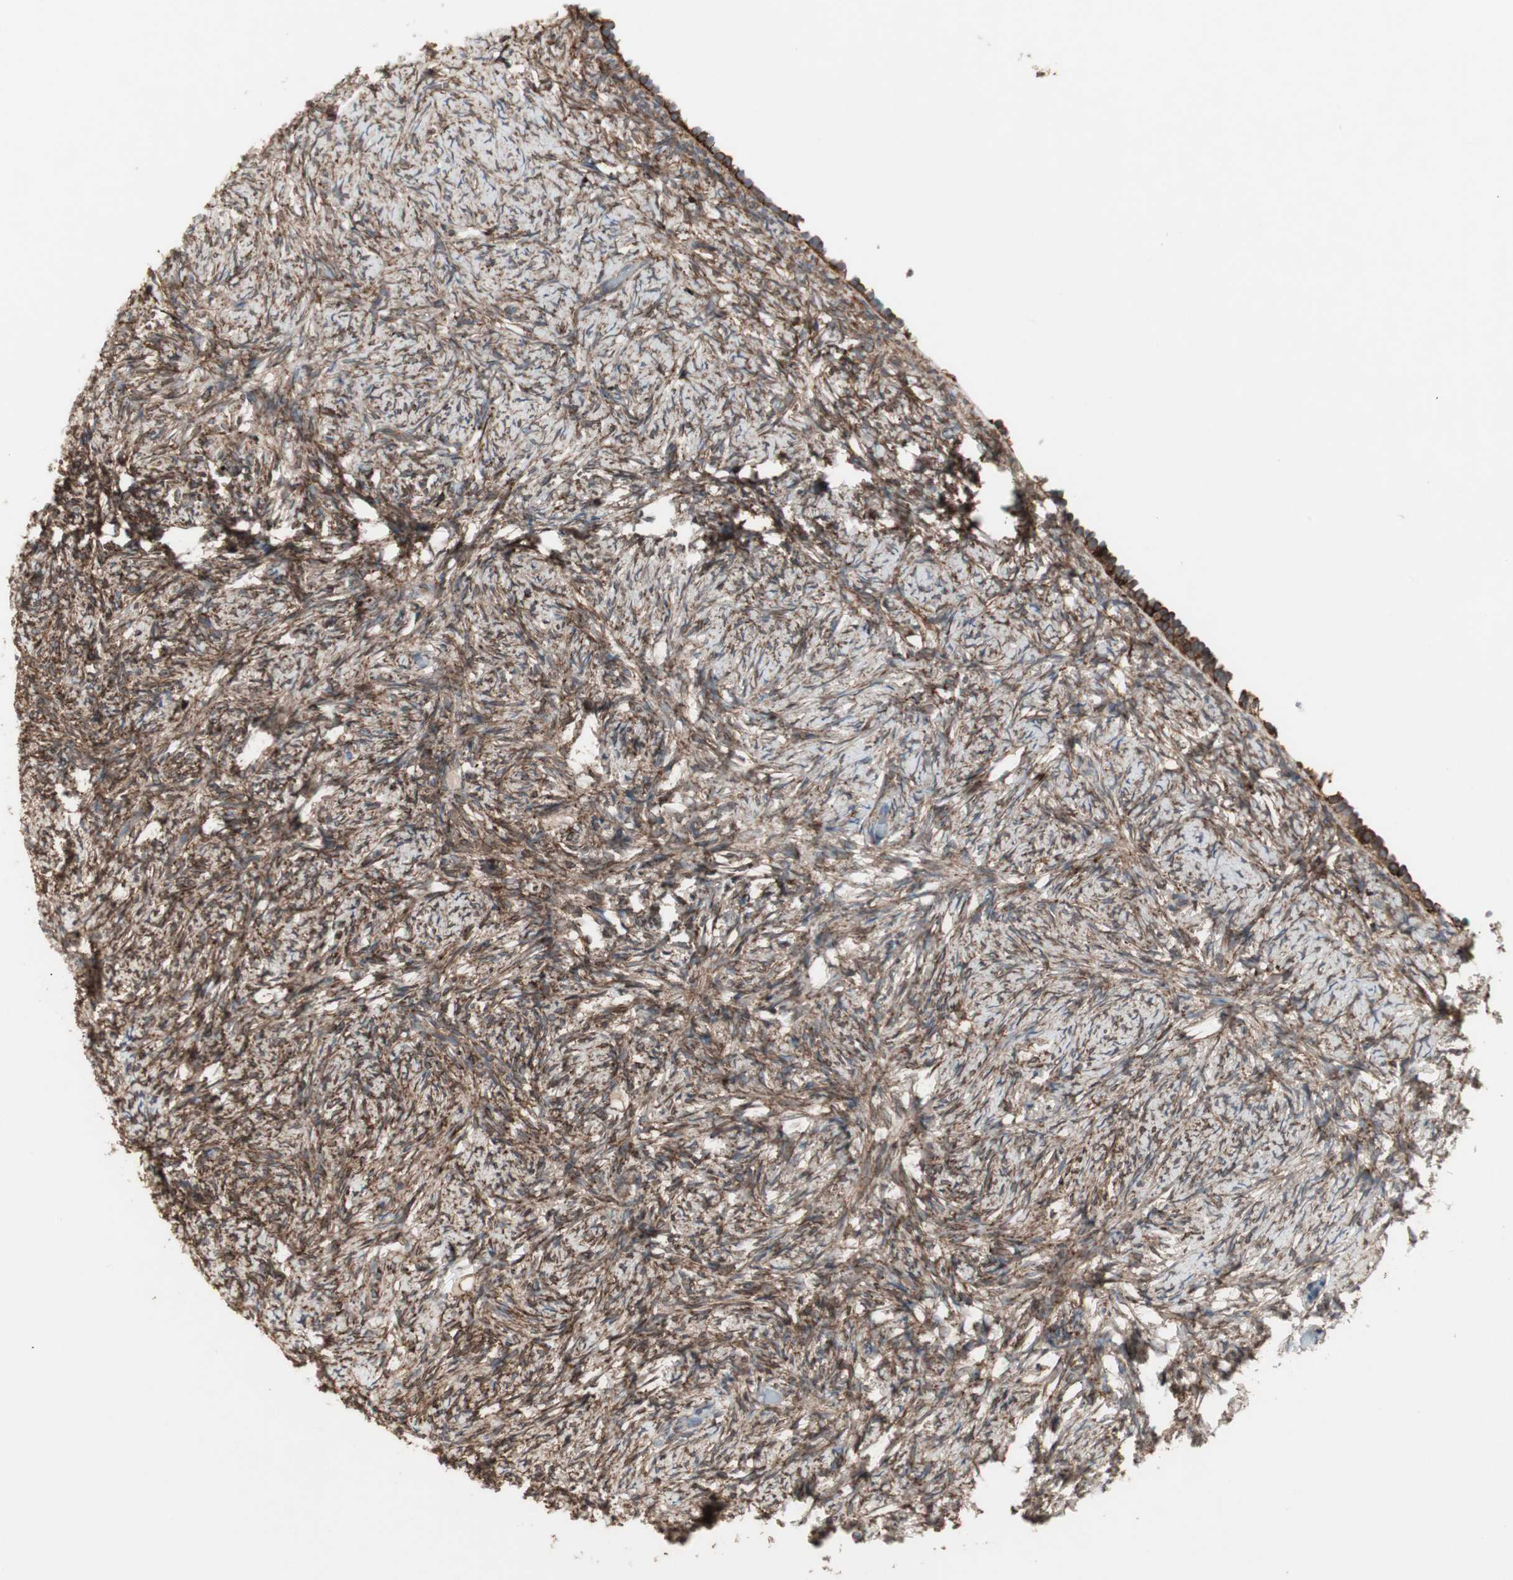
{"staining": {"intensity": "strong", "quantity": ">75%", "location": "cytoplasmic/membranous"}, "tissue": "ovary", "cell_type": "Ovarian stroma cells", "image_type": "normal", "snomed": [{"axis": "morphology", "description": "Normal tissue, NOS"}, {"axis": "topography", "description": "Ovary"}], "caption": "Strong cytoplasmic/membranous expression is identified in about >75% of ovarian stroma cells in normal ovary.", "gene": "H6PD", "patient": {"sex": "female", "age": 60}}